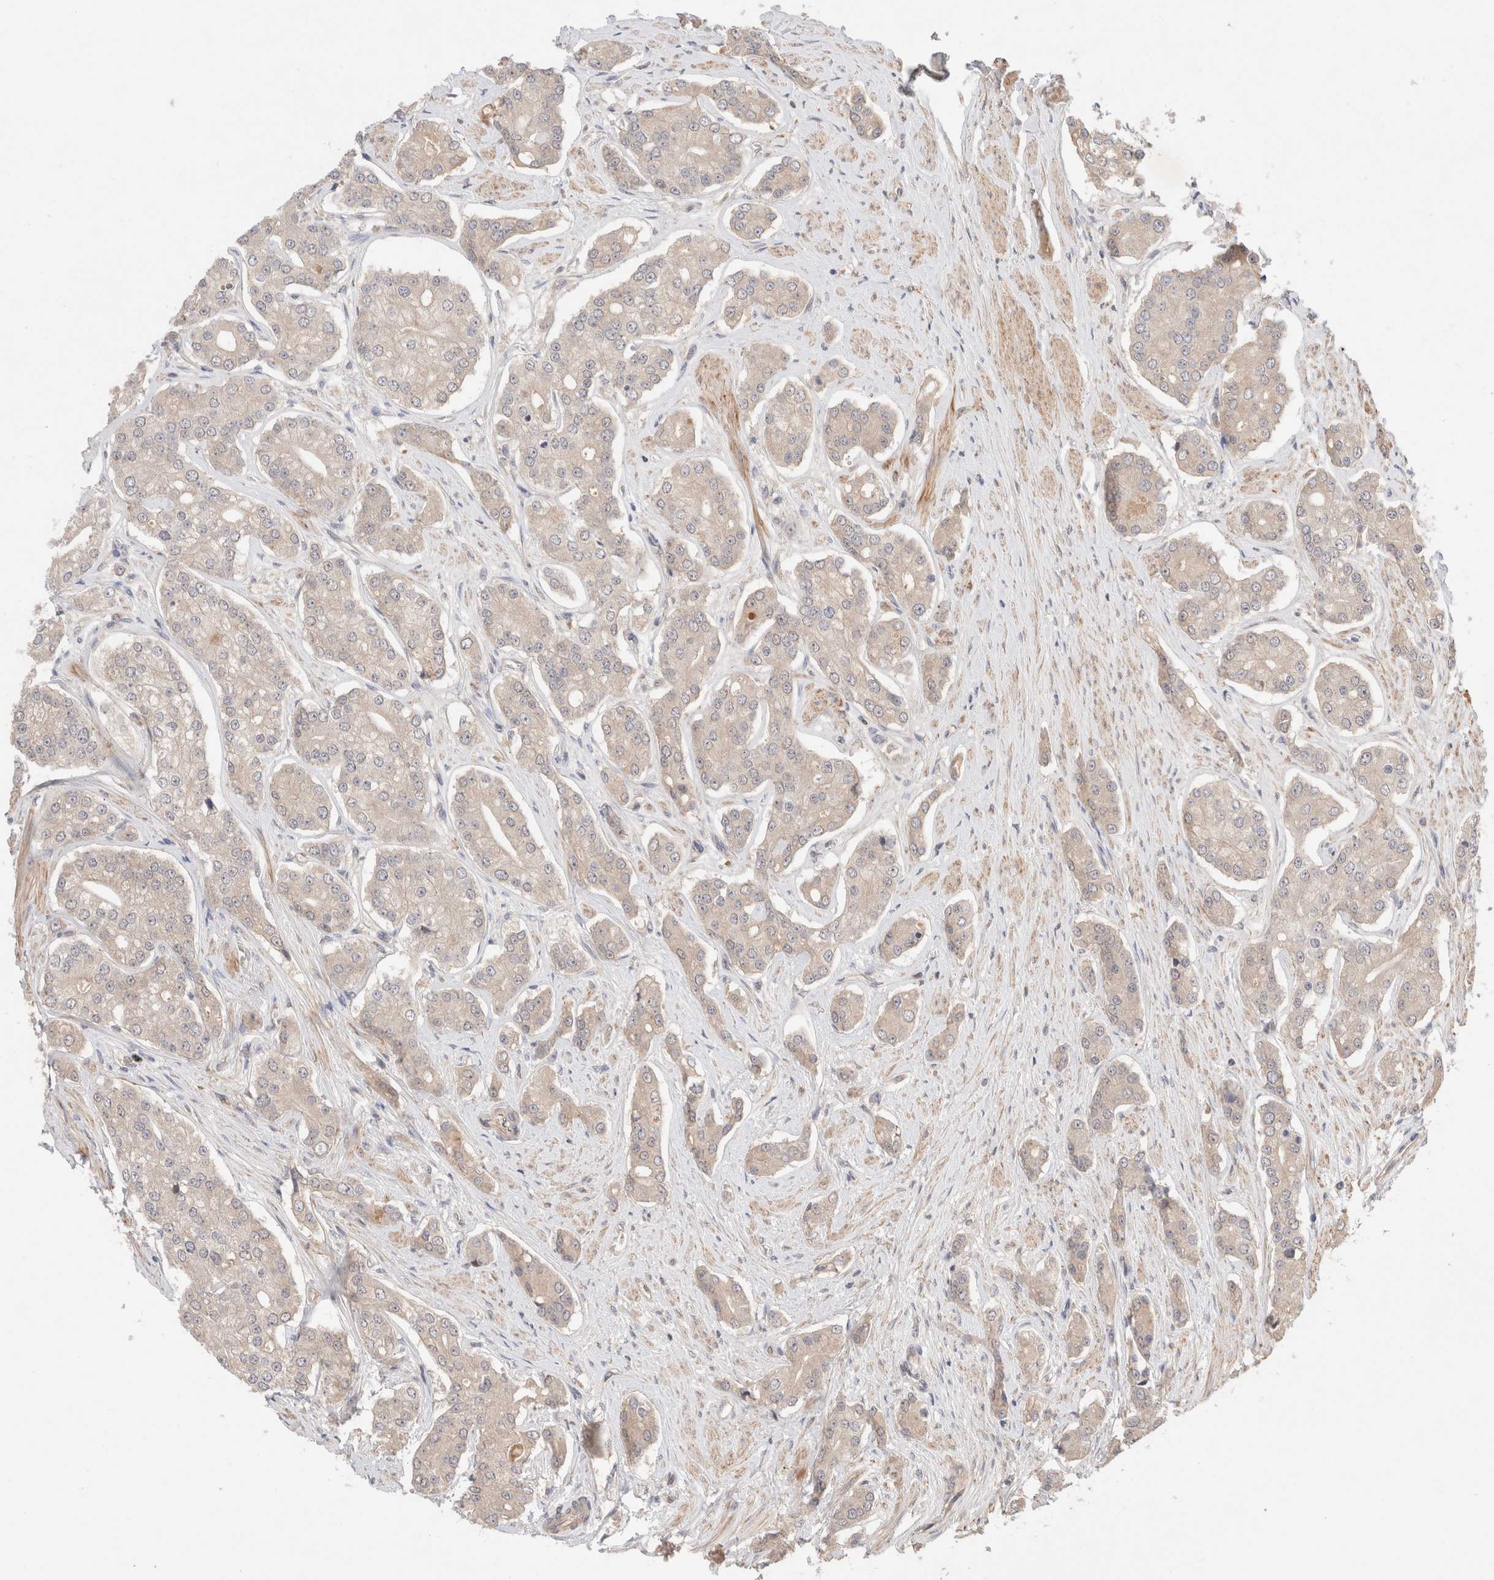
{"staining": {"intensity": "negative", "quantity": "none", "location": "none"}, "tissue": "prostate cancer", "cell_type": "Tumor cells", "image_type": "cancer", "snomed": [{"axis": "morphology", "description": "Adenocarcinoma, High grade"}, {"axis": "topography", "description": "Prostate"}], "caption": "Histopathology image shows no significant protein expression in tumor cells of prostate high-grade adenocarcinoma.", "gene": "CARNMT1", "patient": {"sex": "male", "age": 71}}